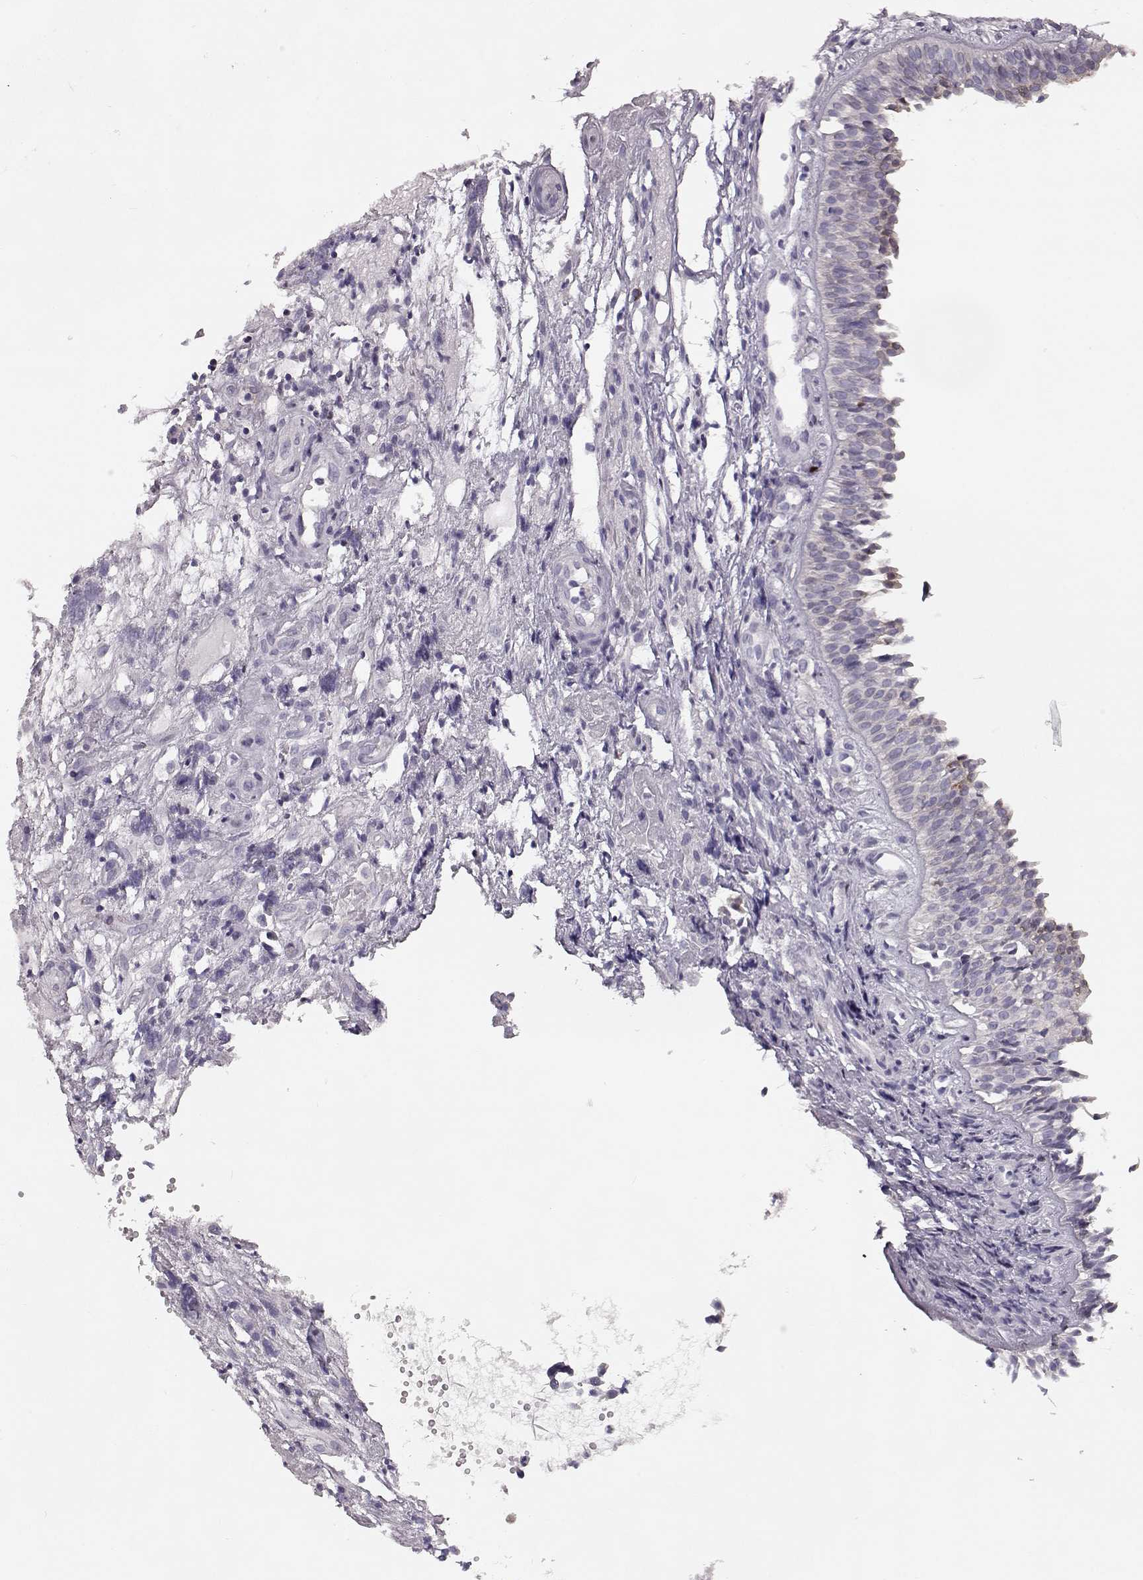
{"staining": {"intensity": "strong", "quantity": "25%-75%", "location": "cytoplasmic/membranous"}, "tissue": "nasopharynx", "cell_type": "Respiratory epithelial cells", "image_type": "normal", "snomed": [{"axis": "morphology", "description": "Normal tissue, NOS"}, {"axis": "topography", "description": "Nasopharynx"}], "caption": "IHC staining of benign nasopharynx, which shows high levels of strong cytoplasmic/membranous staining in about 25%-75% of respiratory epithelial cells indicating strong cytoplasmic/membranous protein positivity. The staining was performed using DAB (brown) for protein detection and nuclei were counterstained in hematoxylin (blue).", "gene": "ELOVL5", "patient": {"sex": "male", "age": 31}}